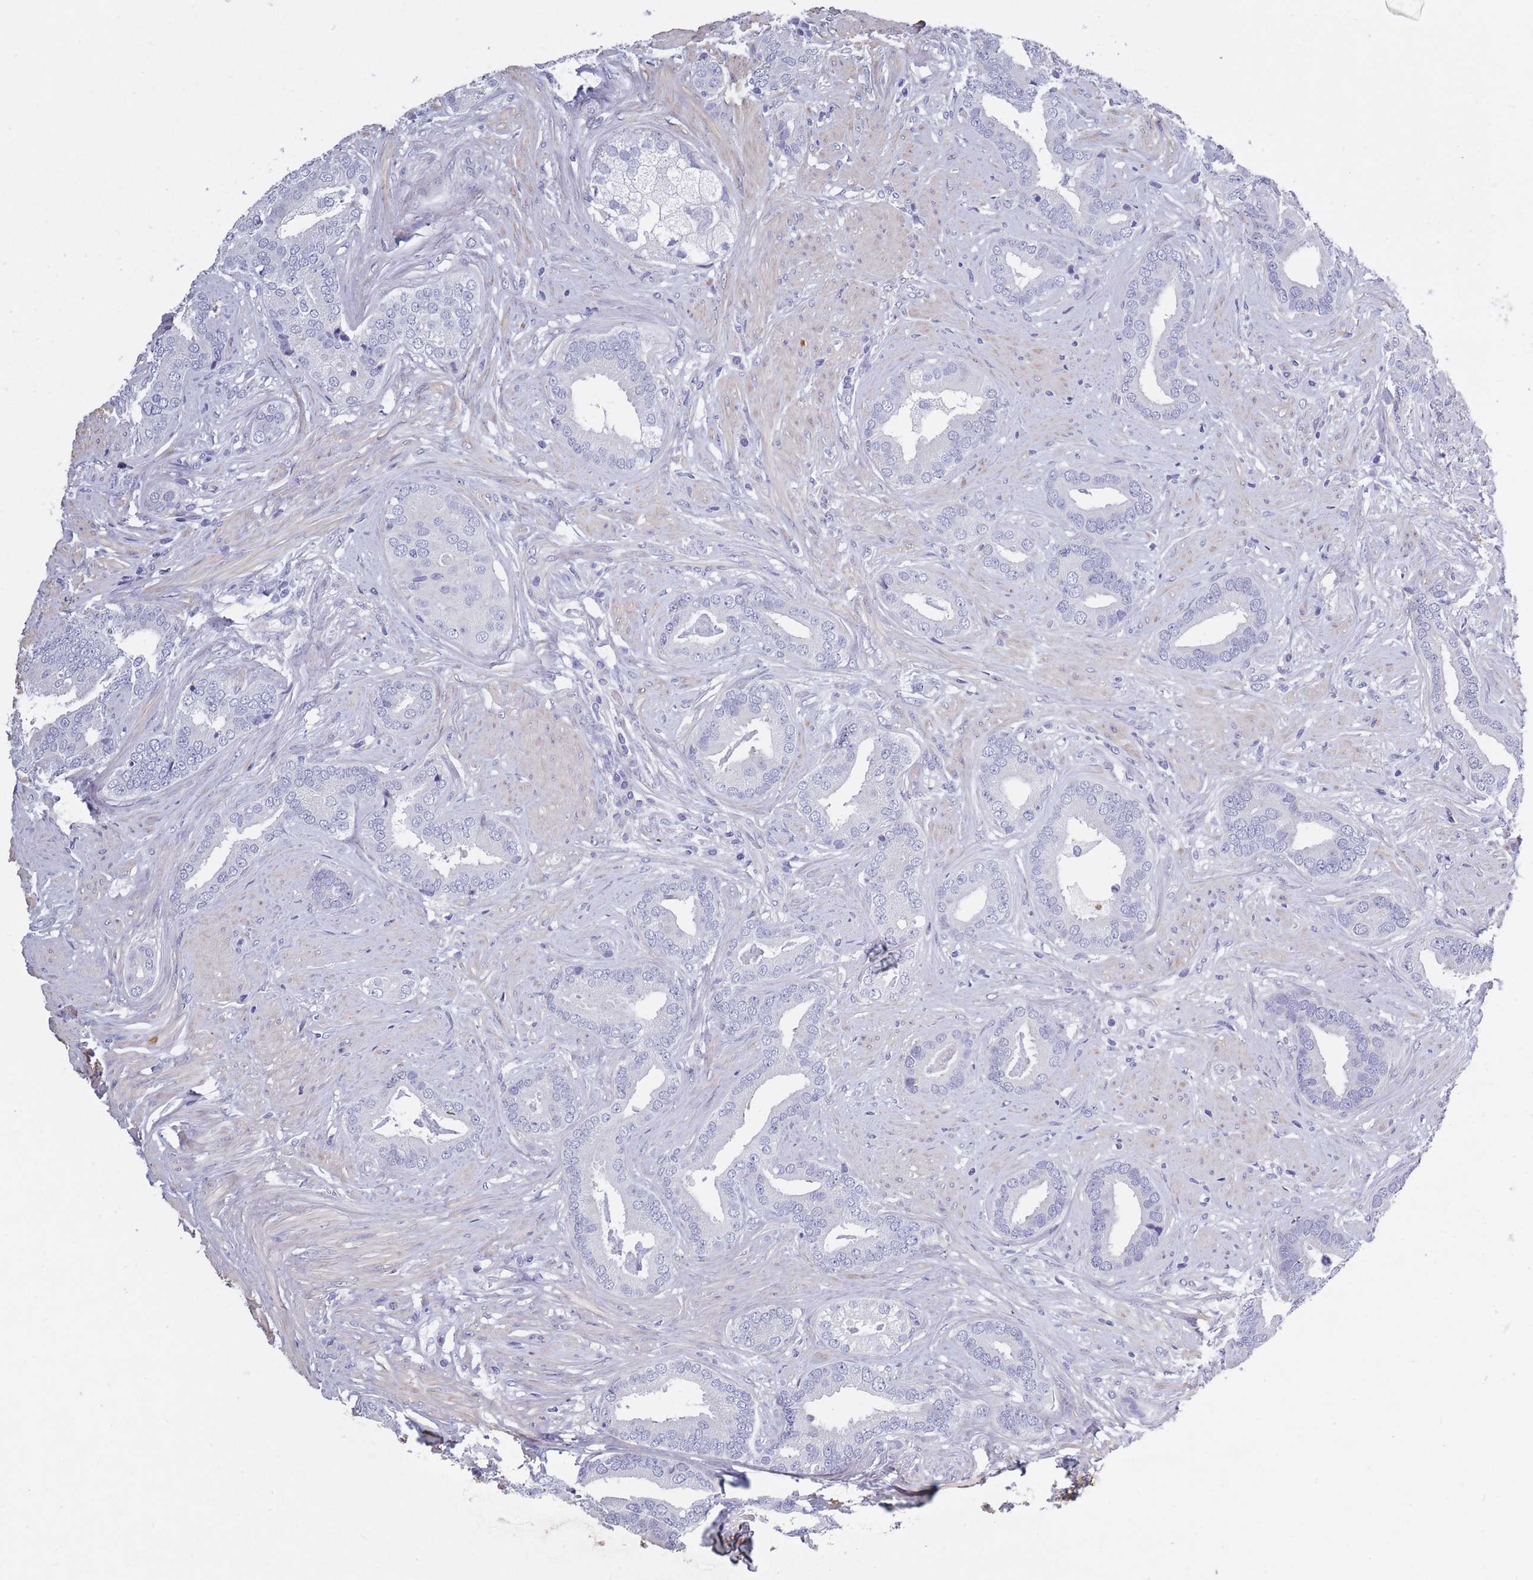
{"staining": {"intensity": "negative", "quantity": "none", "location": "none"}, "tissue": "prostate cancer", "cell_type": "Tumor cells", "image_type": "cancer", "snomed": [{"axis": "morphology", "description": "Adenocarcinoma, High grade"}, {"axis": "topography", "description": "Prostate"}], "caption": "Immunohistochemical staining of high-grade adenocarcinoma (prostate) displays no significant expression in tumor cells.", "gene": "OR4C5", "patient": {"sex": "male", "age": 55}}